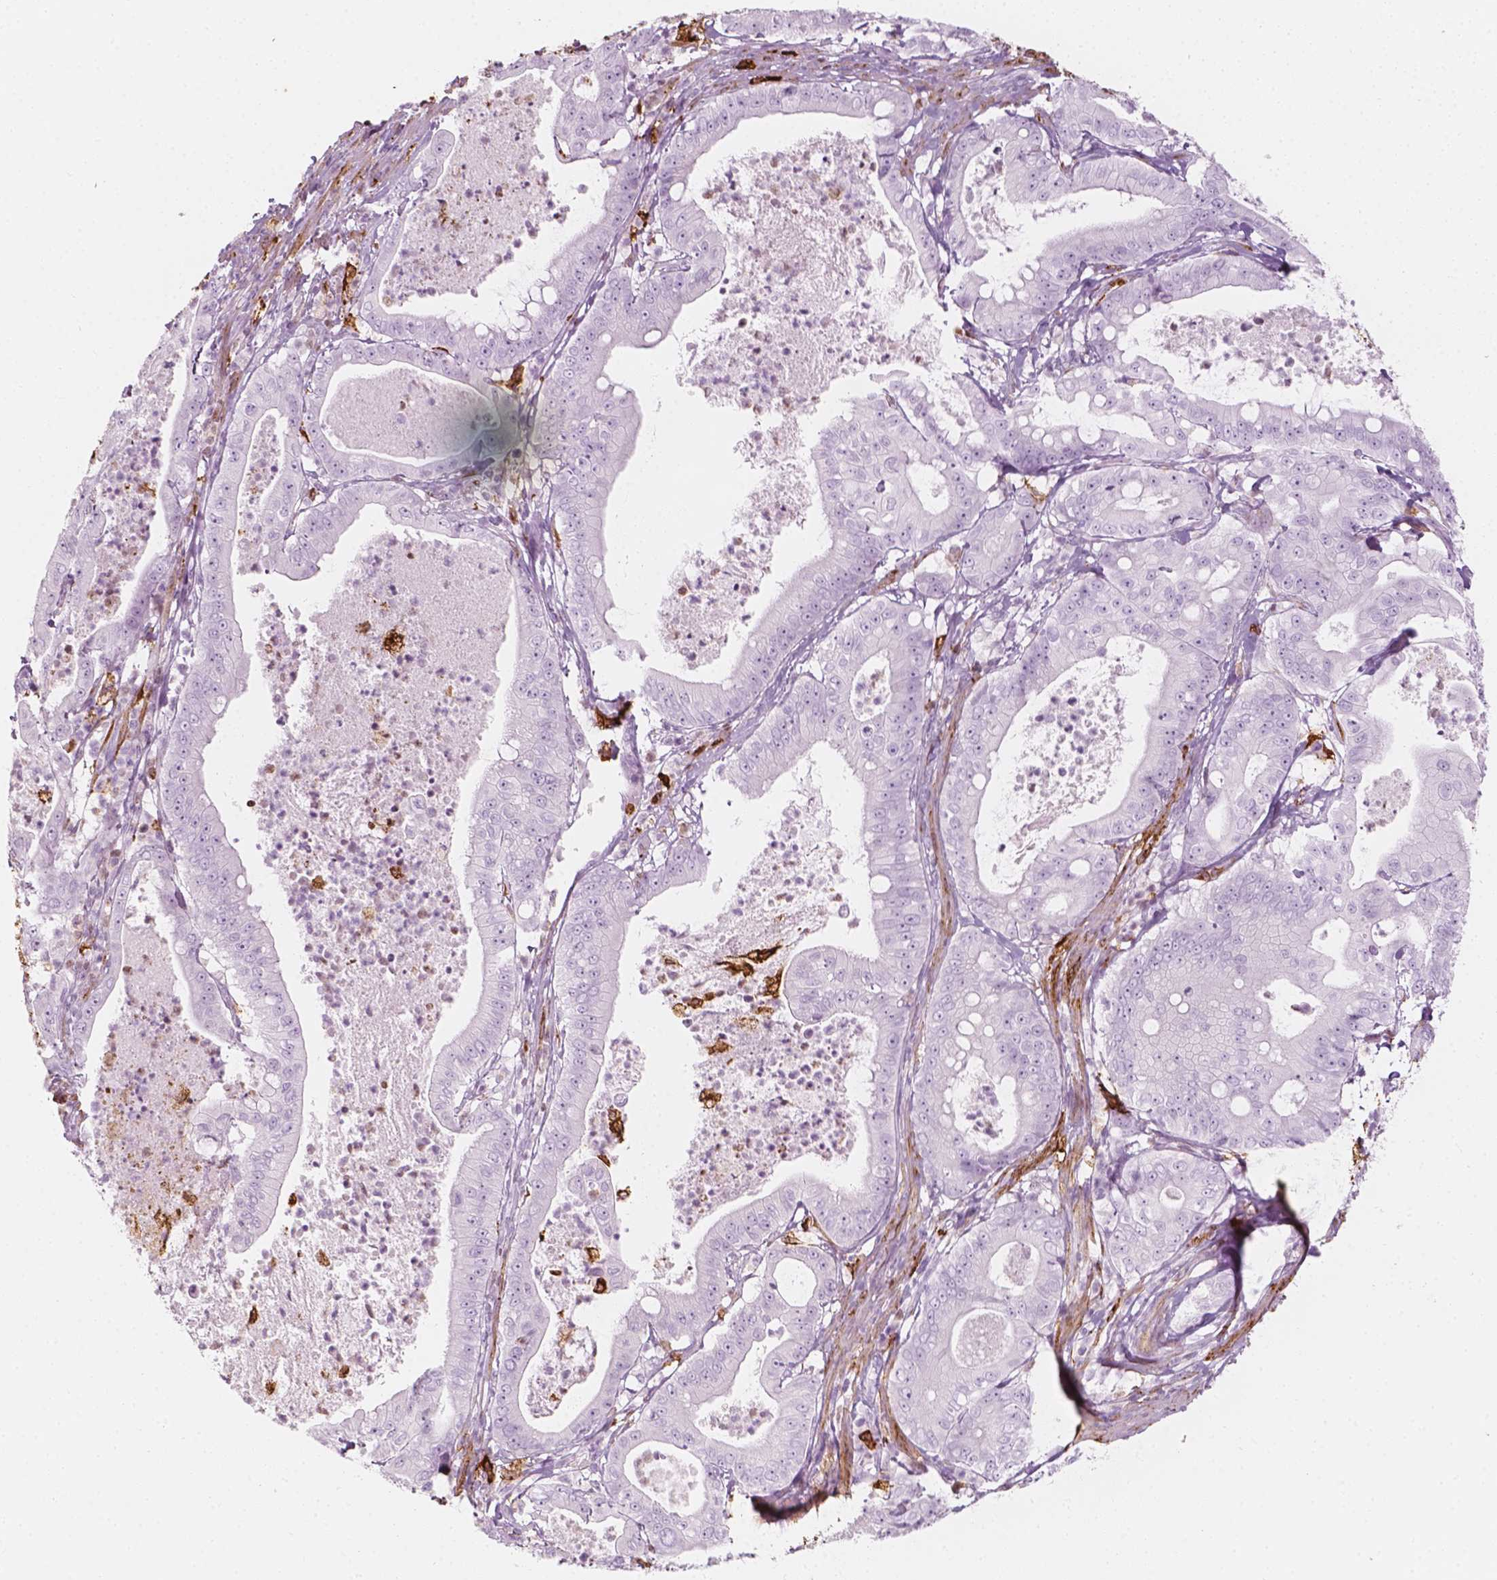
{"staining": {"intensity": "negative", "quantity": "none", "location": "none"}, "tissue": "pancreatic cancer", "cell_type": "Tumor cells", "image_type": "cancer", "snomed": [{"axis": "morphology", "description": "Adenocarcinoma, NOS"}, {"axis": "topography", "description": "Pancreas"}], "caption": "IHC of human pancreatic cancer (adenocarcinoma) reveals no positivity in tumor cells.", "gene": "CES1", "patient": {"sex": "male", "age": 71}}